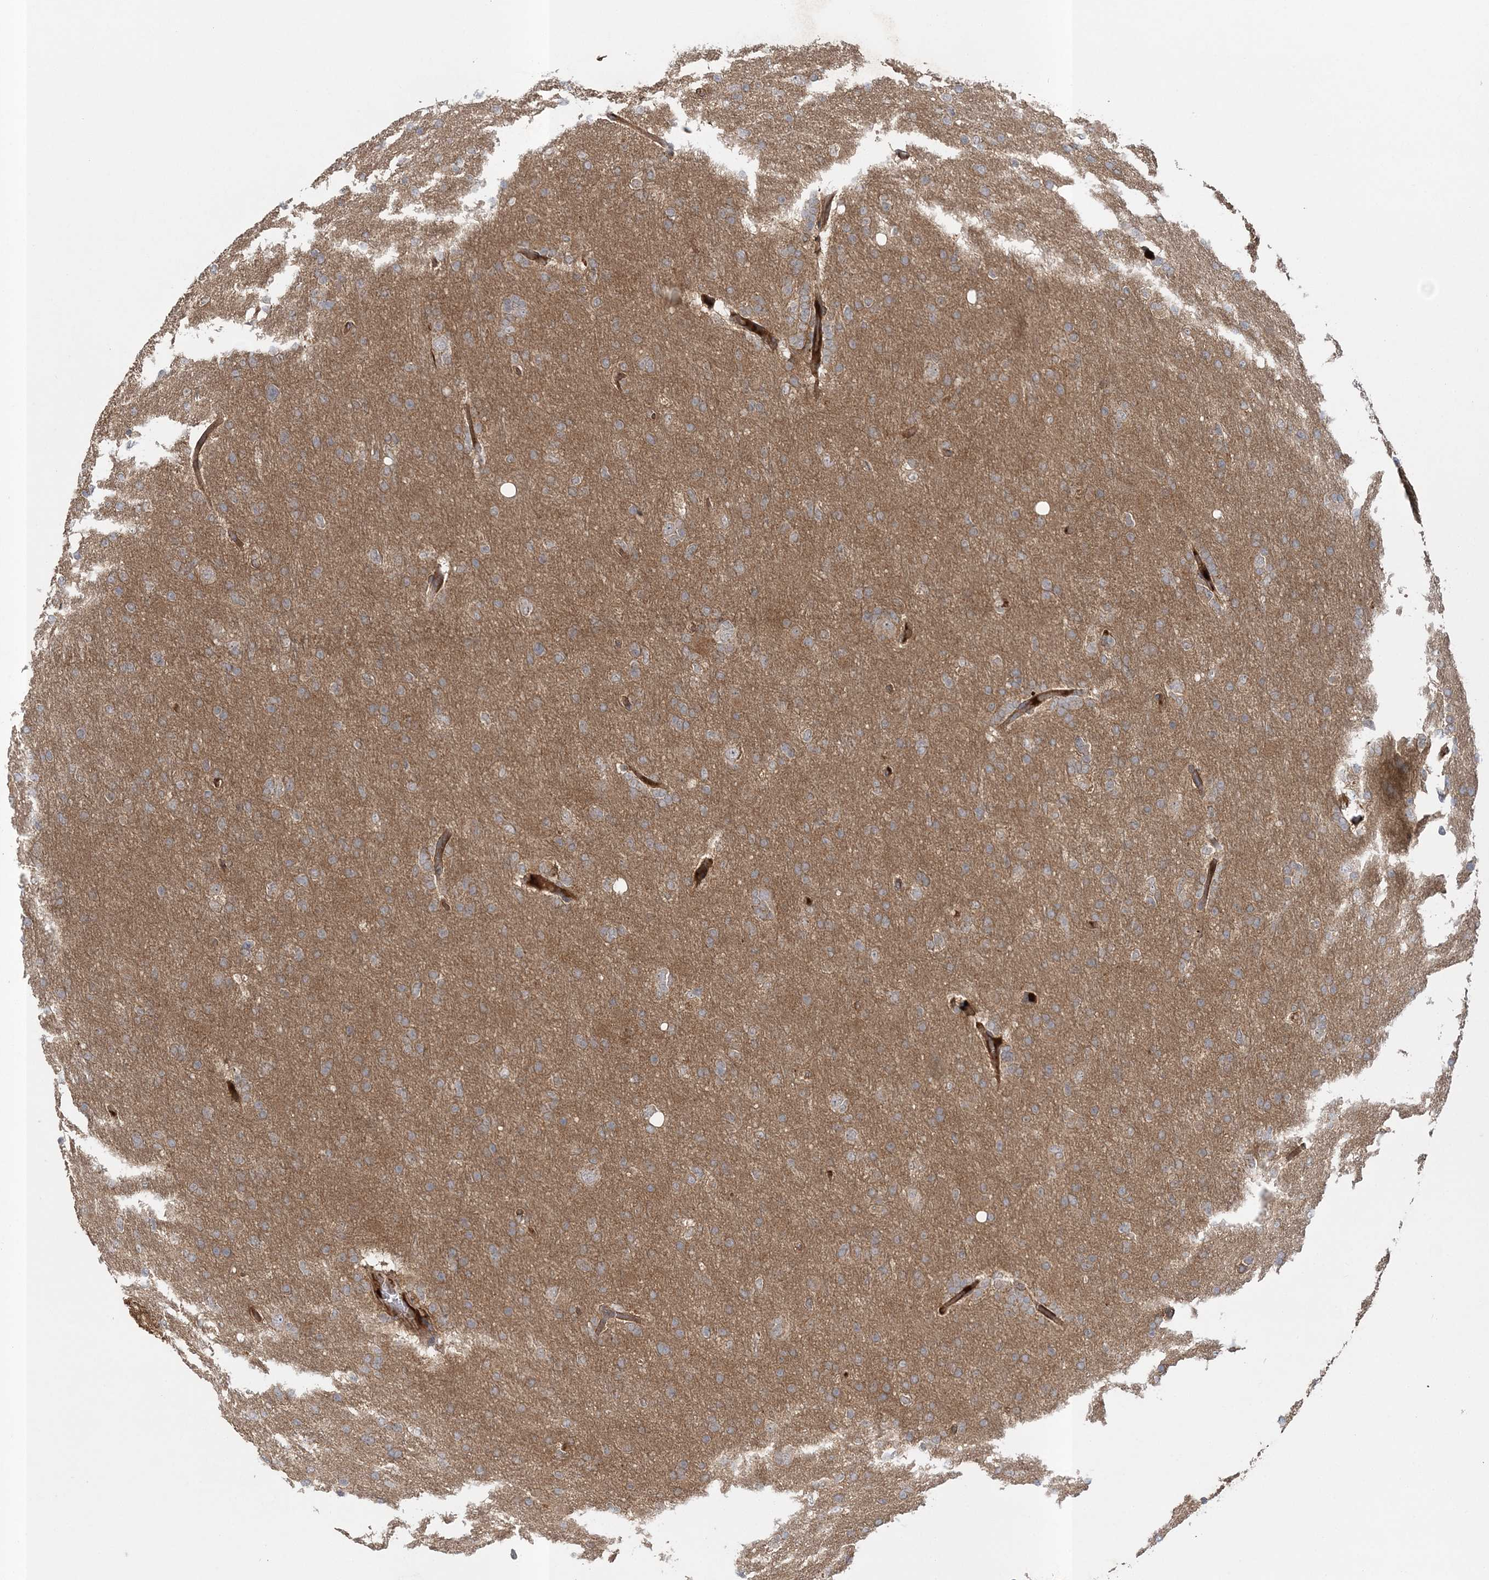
{"staining": {"intensity": "weak", "quantity": "25%-75%", "location": "cytoplasmic/membranous"}, "tissue": "glioma", "cell_type": "Tumor cells", "image_type": "cancer", "snomed": [{"axis": "morphology", "description": "Glioma, malignant, High grade"}, {"axis": "topography", "description": "Cerebral cortex"}], "caption": "An image of human glioma stained for a protein exhibits weak cytoplasmic/membranous brown staining in tumor cells. The protein is stained brown, and the nuclei are stained in blue (DAB IHC with brightfield microscopy, high magnification).", "gene": "MOCS2", "patient": {"sex": "female", "age": 36}}